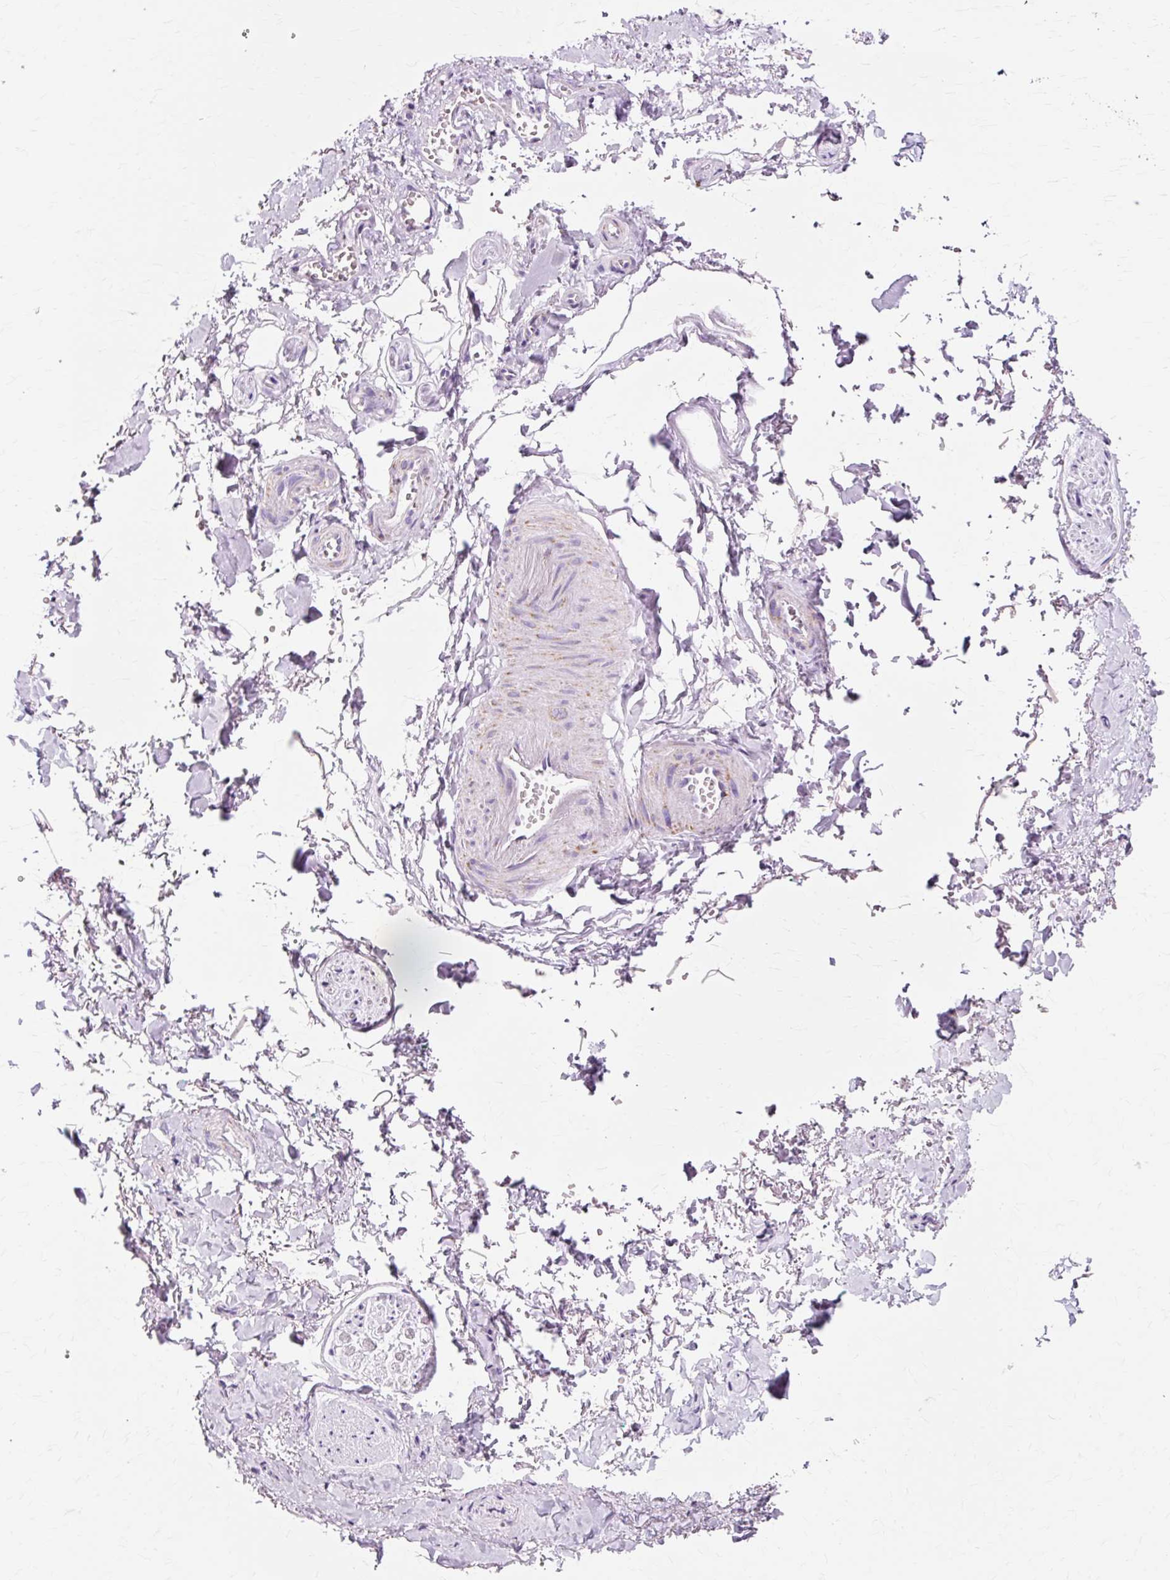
{"staining": {"intensity": "negative", "quantity": "none", "location": "none"}, "tissue": "adipose tissue", "cell_type": "Adipocytes", "image_type": "normal", "snomed": [{"axis": "morphology", "description": "Normal tissue, NOS"}, {"axis": "topography", "description": "Vulva"}, {"axis": "topography", "description": "Vagina"}, {"axis": "topography", "description": "Peripheral nerve tissue"}], "caption": "A photomicrograph of adipose tissue stained for a protein demonstrates no brown staining in adipocytes.", "gene": "ATP5PO", "patient": {"sex": "female", "age": 66}}